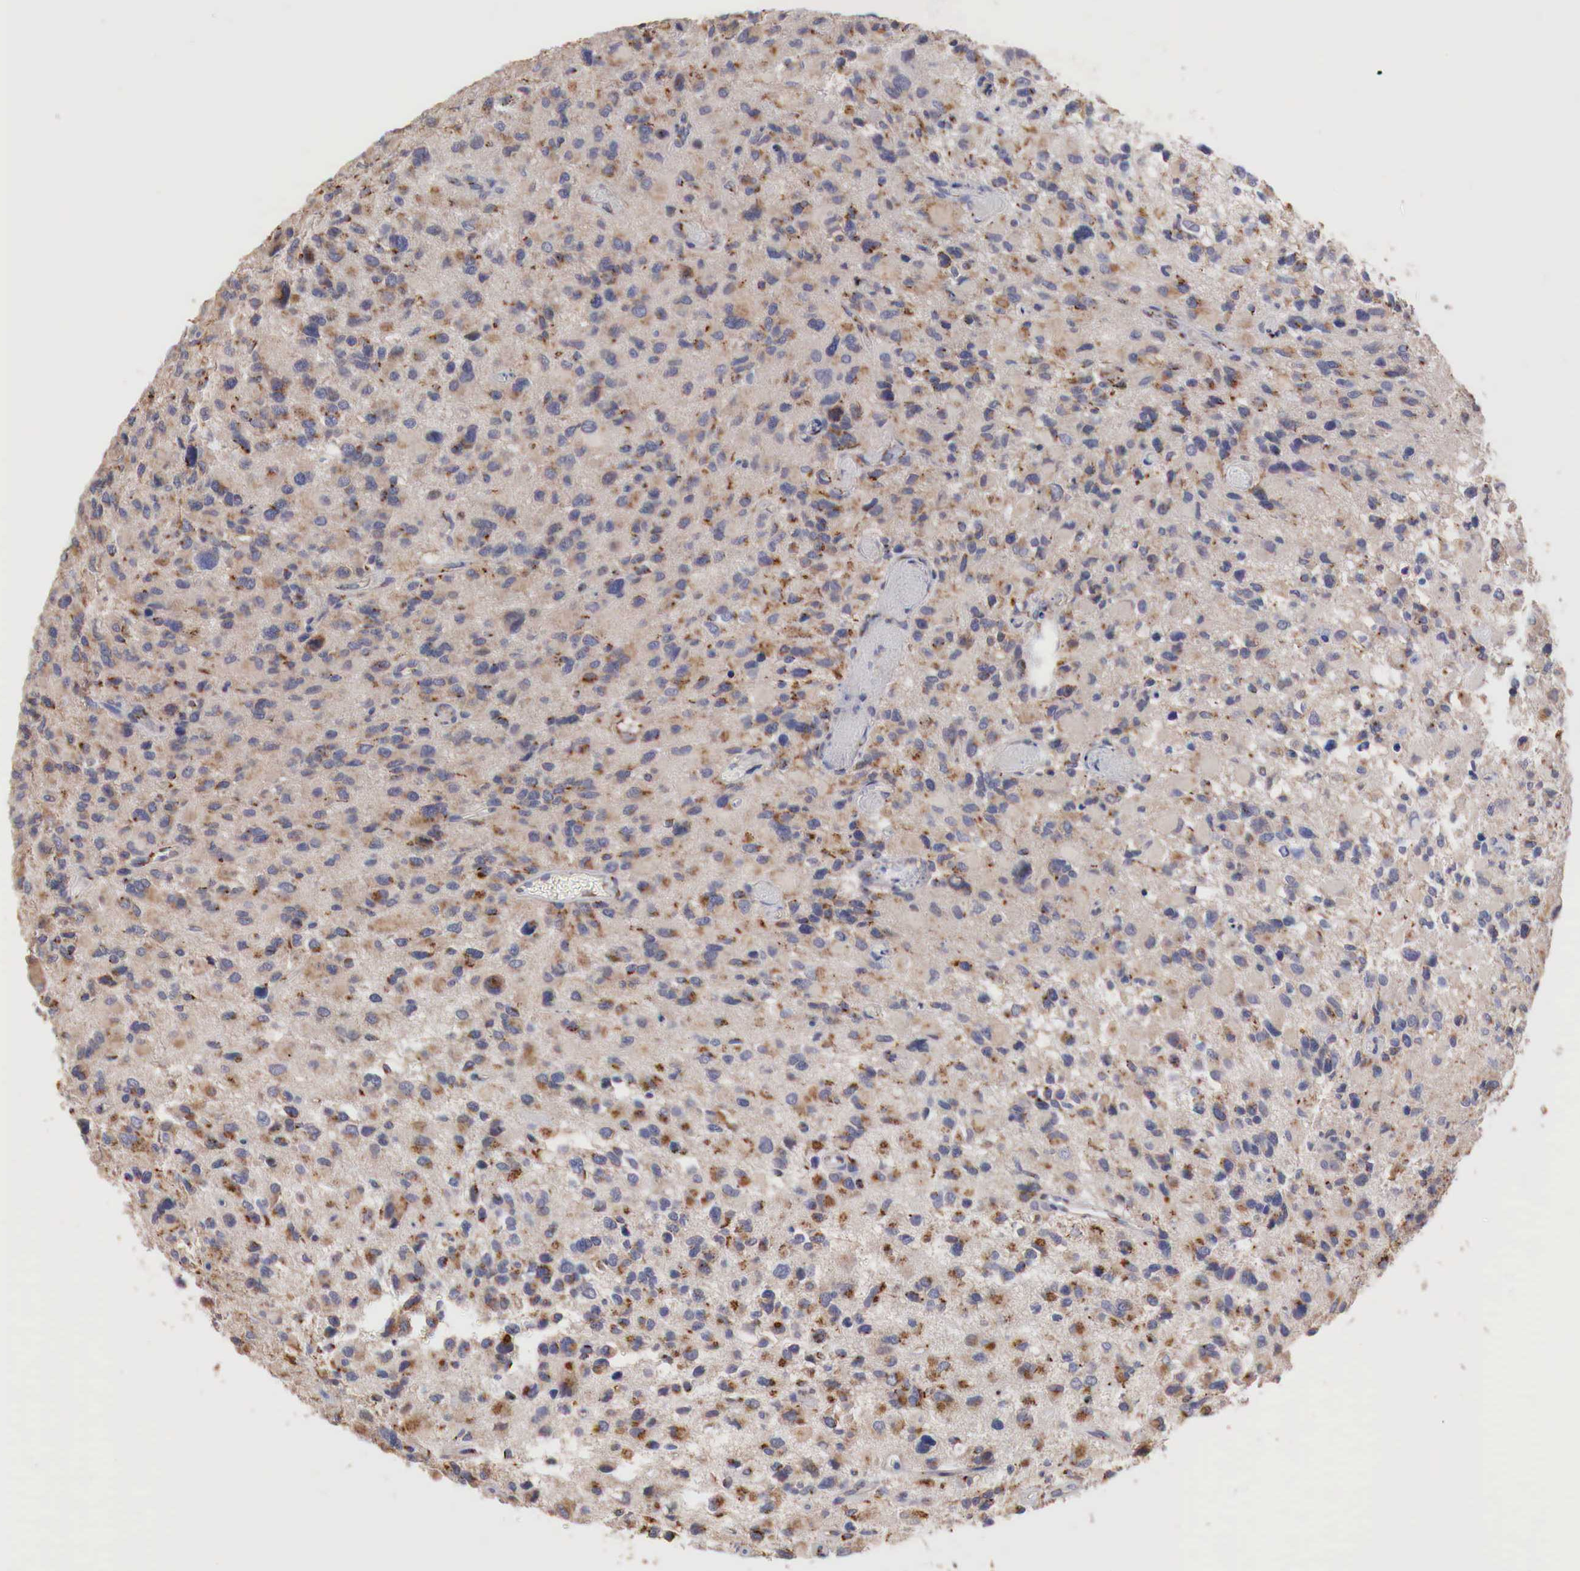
{"staining": {"intensity": "moderate", "quantity": ">75%", "location": "cytoplasmic/membranous"}, "tissue": "glioma", "cell_type": "Tumor cells", "image_type": "cancer", "snomed": [{"axis": "morphology", "description": "Glioma, malignant, High grade"}, {"axis": "topography", "description": "Brain"}], "caption": "A histopathology image showing moderate cytoplasmic/membranous staining in about >75% of tumor cells in malignant glioma (high-grade), as visualized by brown immunohistochemical staining.", "gene": "SYAP1", "patient": {"sex": "male", "age": 69}}